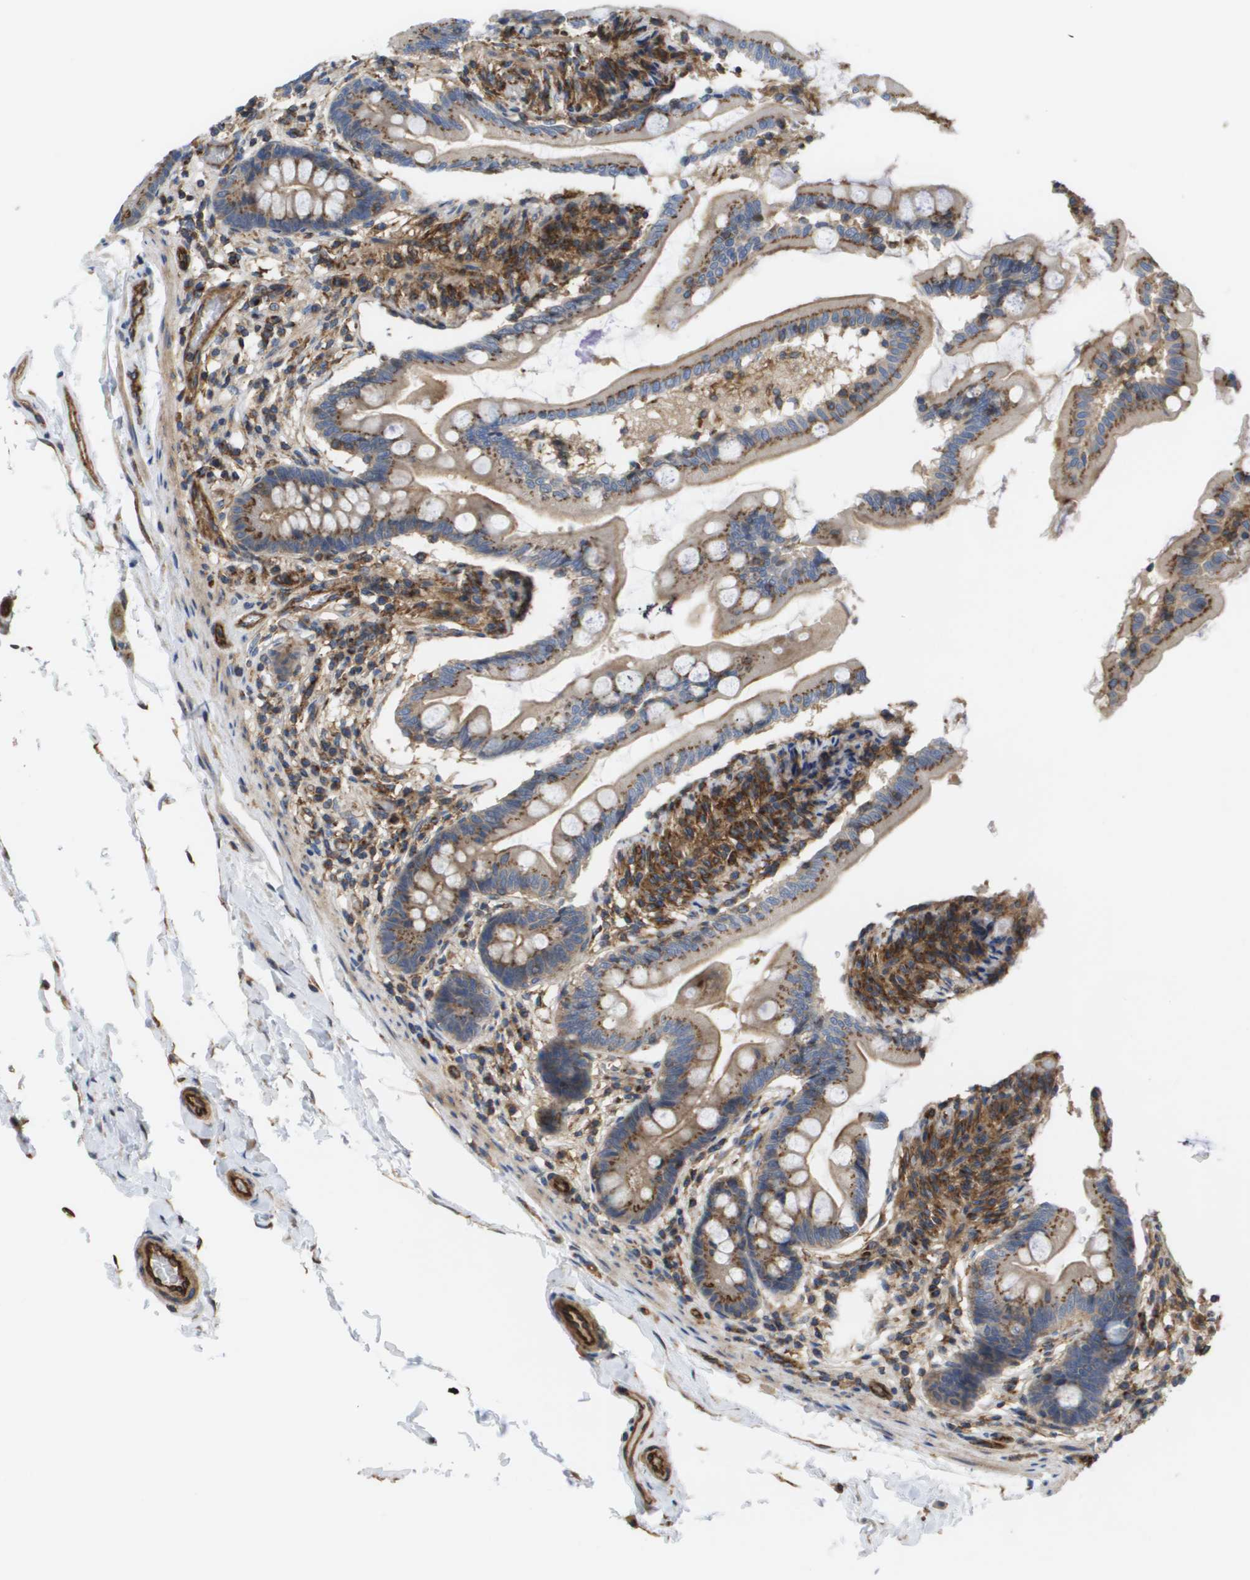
{"staining": {"intensity": "moderate", "quantity": ">75%", "location": "cytoplasmic/membranous"}, "tissue": "small intestine", "cell_type": "Glandular cells", "image_type": "normal", "snomed": [{"axis": "morphology", "description": "Normal tissue, NOS"}, {"axis": "topography", "description": "Small intestine"}], "caption": "Small intestine stained with immunohistochemistry shows moderate cytoplasmic/membranous positivity in approximately >75% of glandular cells. (DAB (3,3'-diaminobenzidine) IHC with brightfield microscopy, high magnification).", "gene": "BST2", "patient": {"sex": "female", "age": 56}}